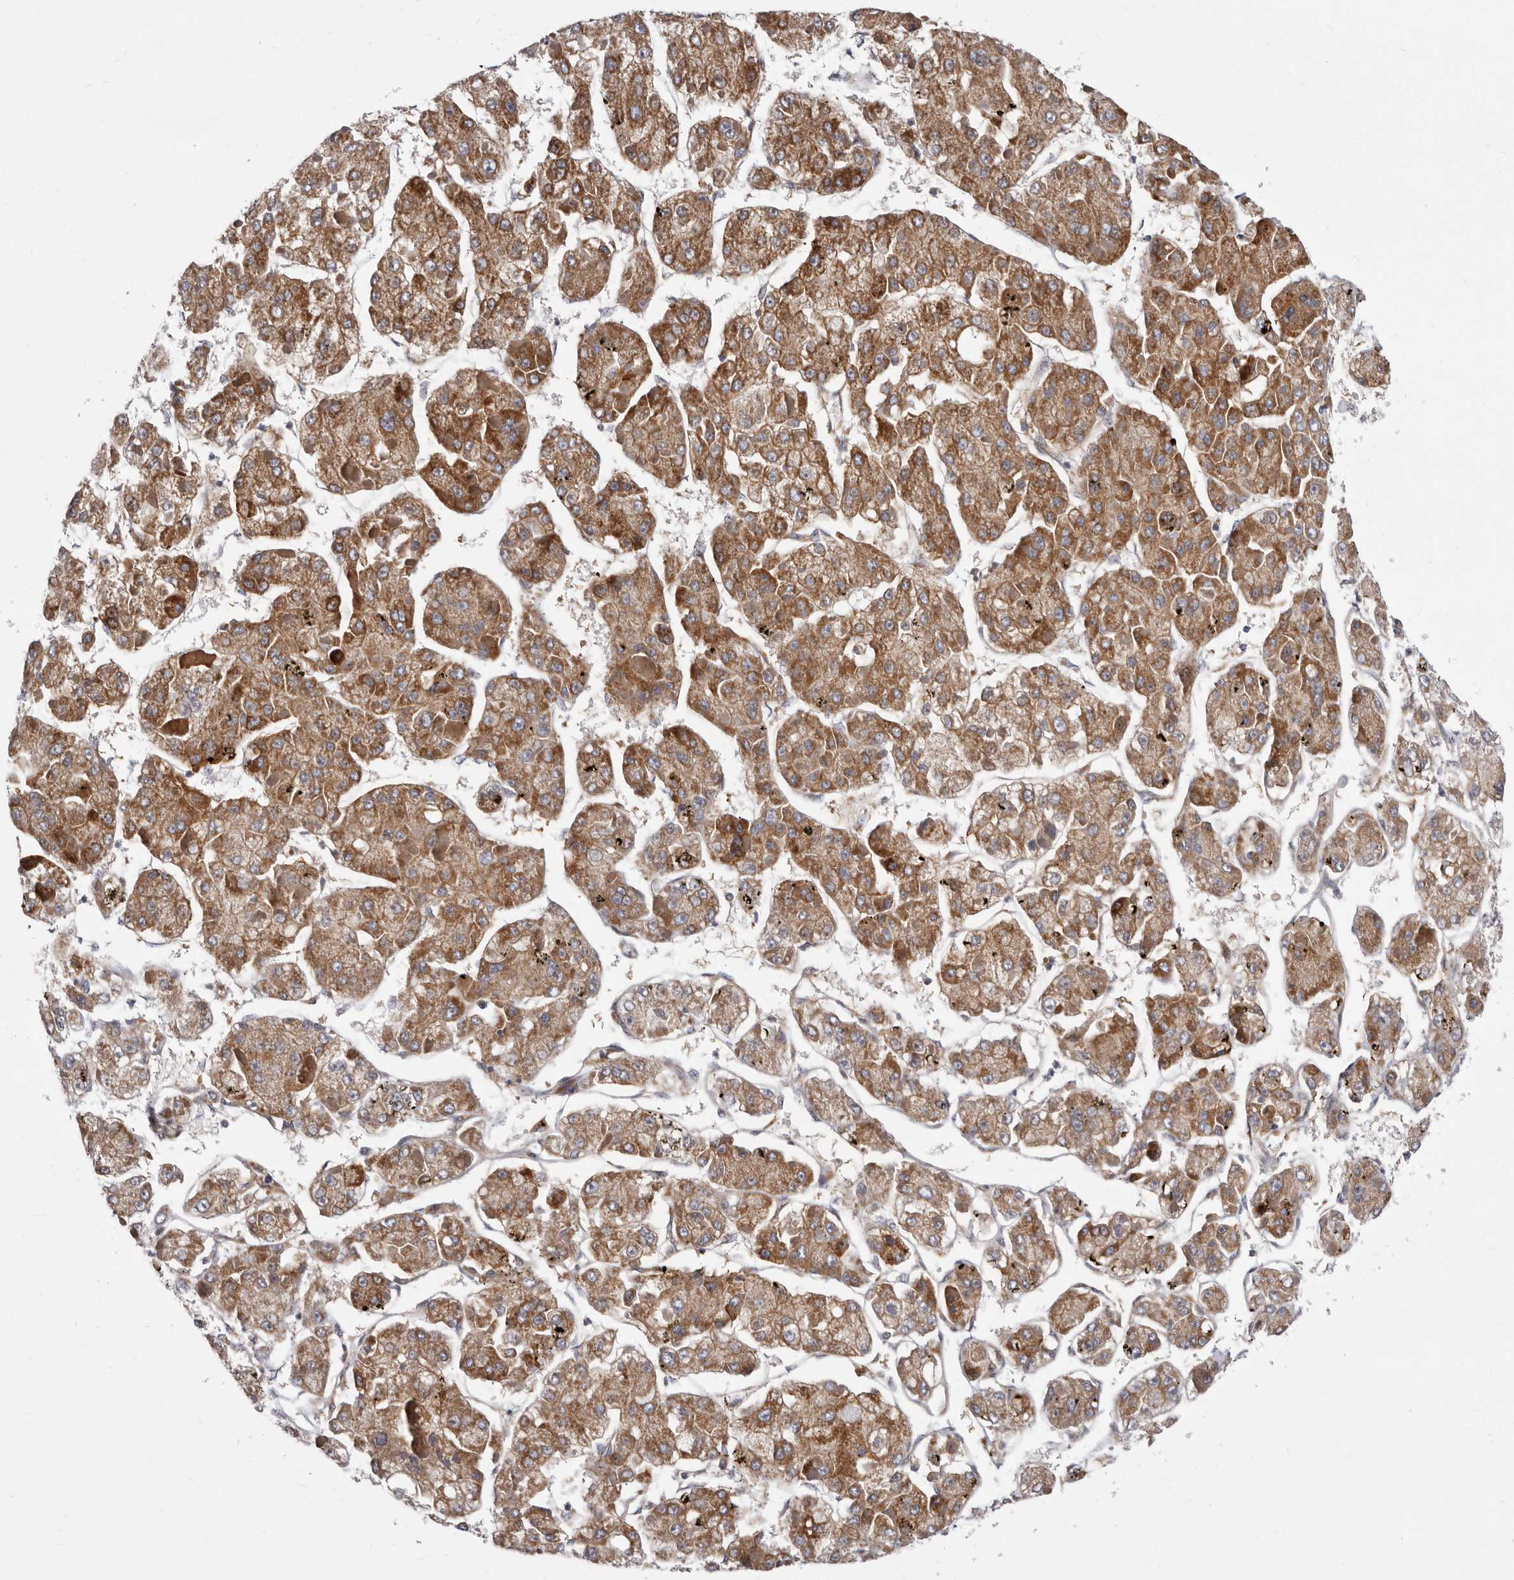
{"staining": {"intensity": "moderate", "quantity": ">75%", "location": "cytoplasmic/membranous"}, "tissue": "liver cancer", "cell_type": "Tumor cells", "image_type": "cancer", "snomed": [{"axis": "morphology", "description": "Carcinoma, Hepatocellular, NOS"}, {"axis": "topography", "description": "Liver"}], "caption": "DAB (3,3'-diaminobenzidine) immunohistochemical staining of liver cancer (hepatocellular carcinoma) exhibits moderate cytoplasmic/membranous protein positivity in approximately >75% of tumor cells.", "gene": "NUBPL", "patient": {"sex": "female", "age": 73}}